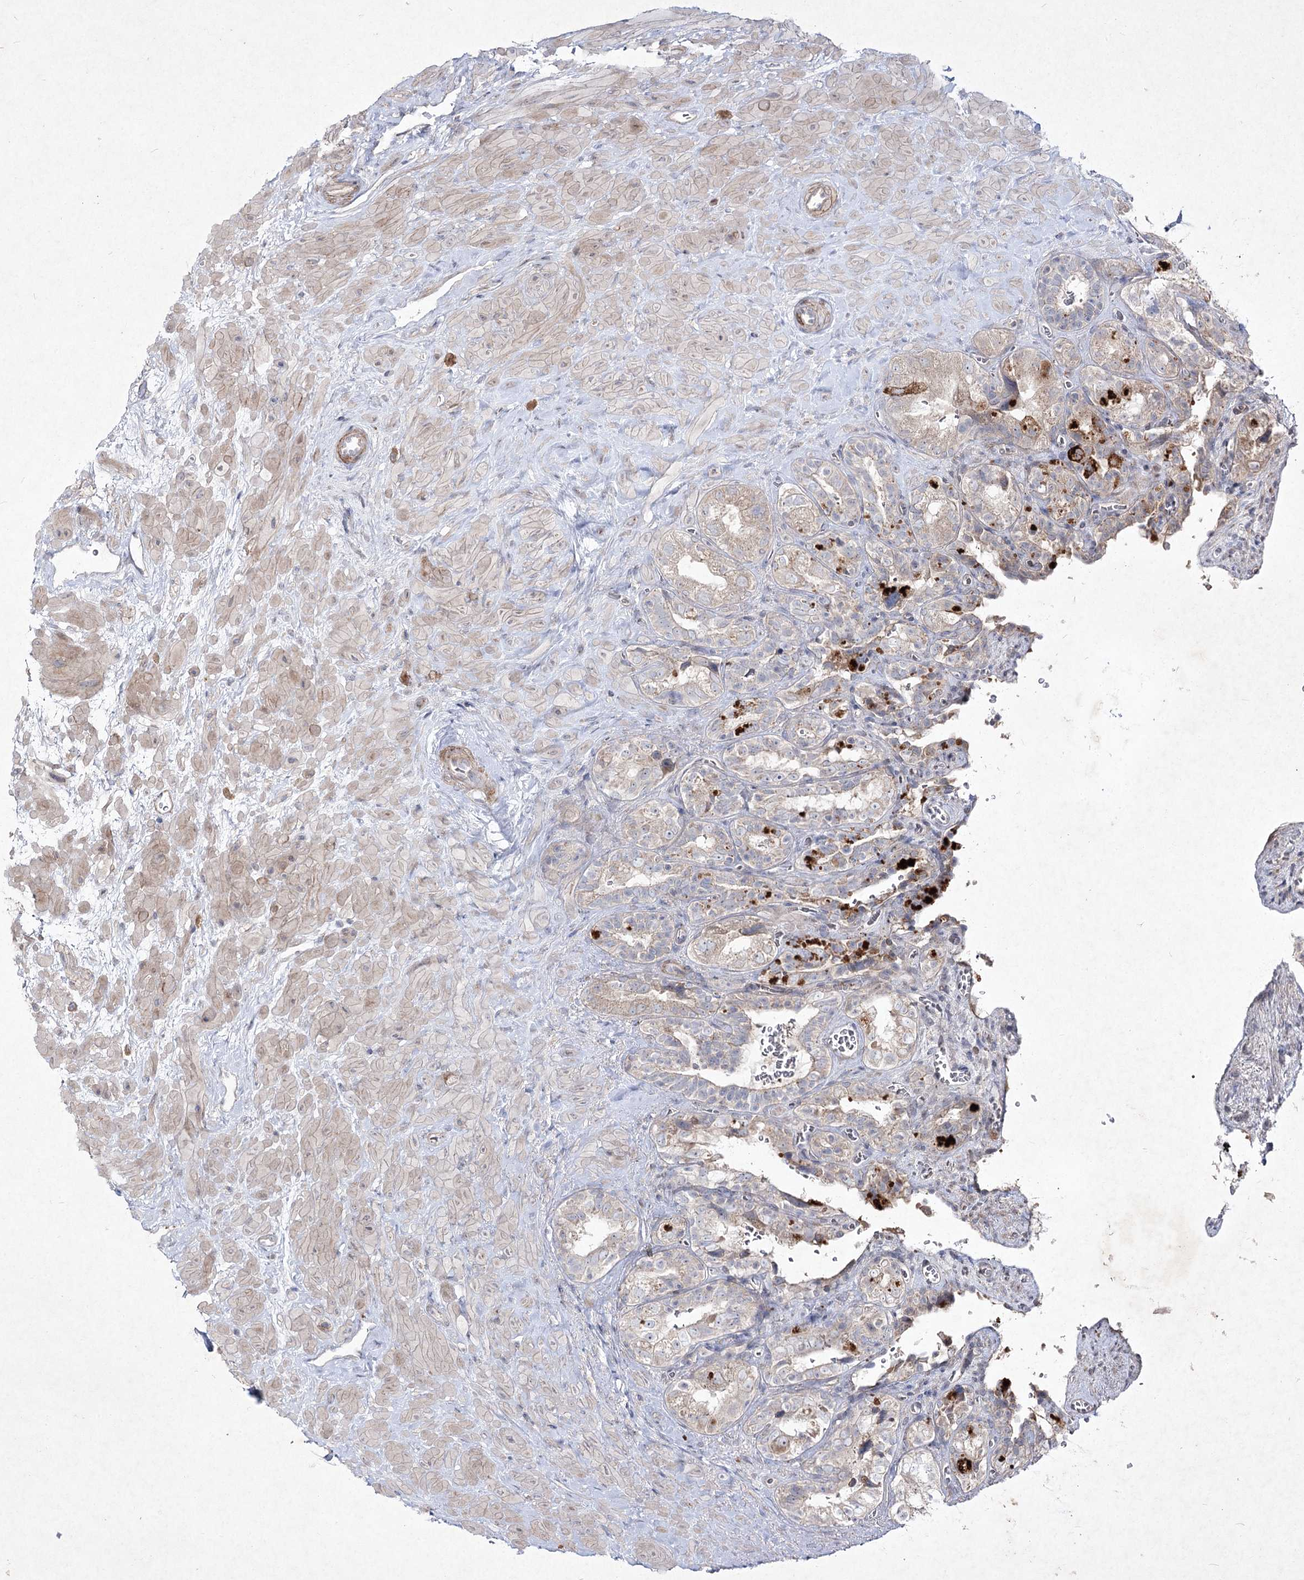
{"staining": {"intensity": "weak", "quantity": "25%-75%", "location": "cytoplasmic/membranous"}, "tissue": "seminal vesicle", "cell_type": "Glandular cells", "image_type": "normal", "snomed": [{"axis": "morphology", "description": "Normal tissue, NOS"}, {"axis": "topography", "description": "Prostate"}, {"axis": "topography", "description": "Seminal veicle"}], "caption": "Protein expression by immunohistochemistry exhibits weak cytoplasmic/membranous expression in approximately 25%-75% of glandular cells in unremarkable seminal vesicle. Using DAB (3,3'-diaminobenzidine) (brown) and hematoxylin (blue) stains, captured at high magnification using brightfield microscopy.", "gene": "CIB2", "patient": {"sex": "male", "age": 67}}